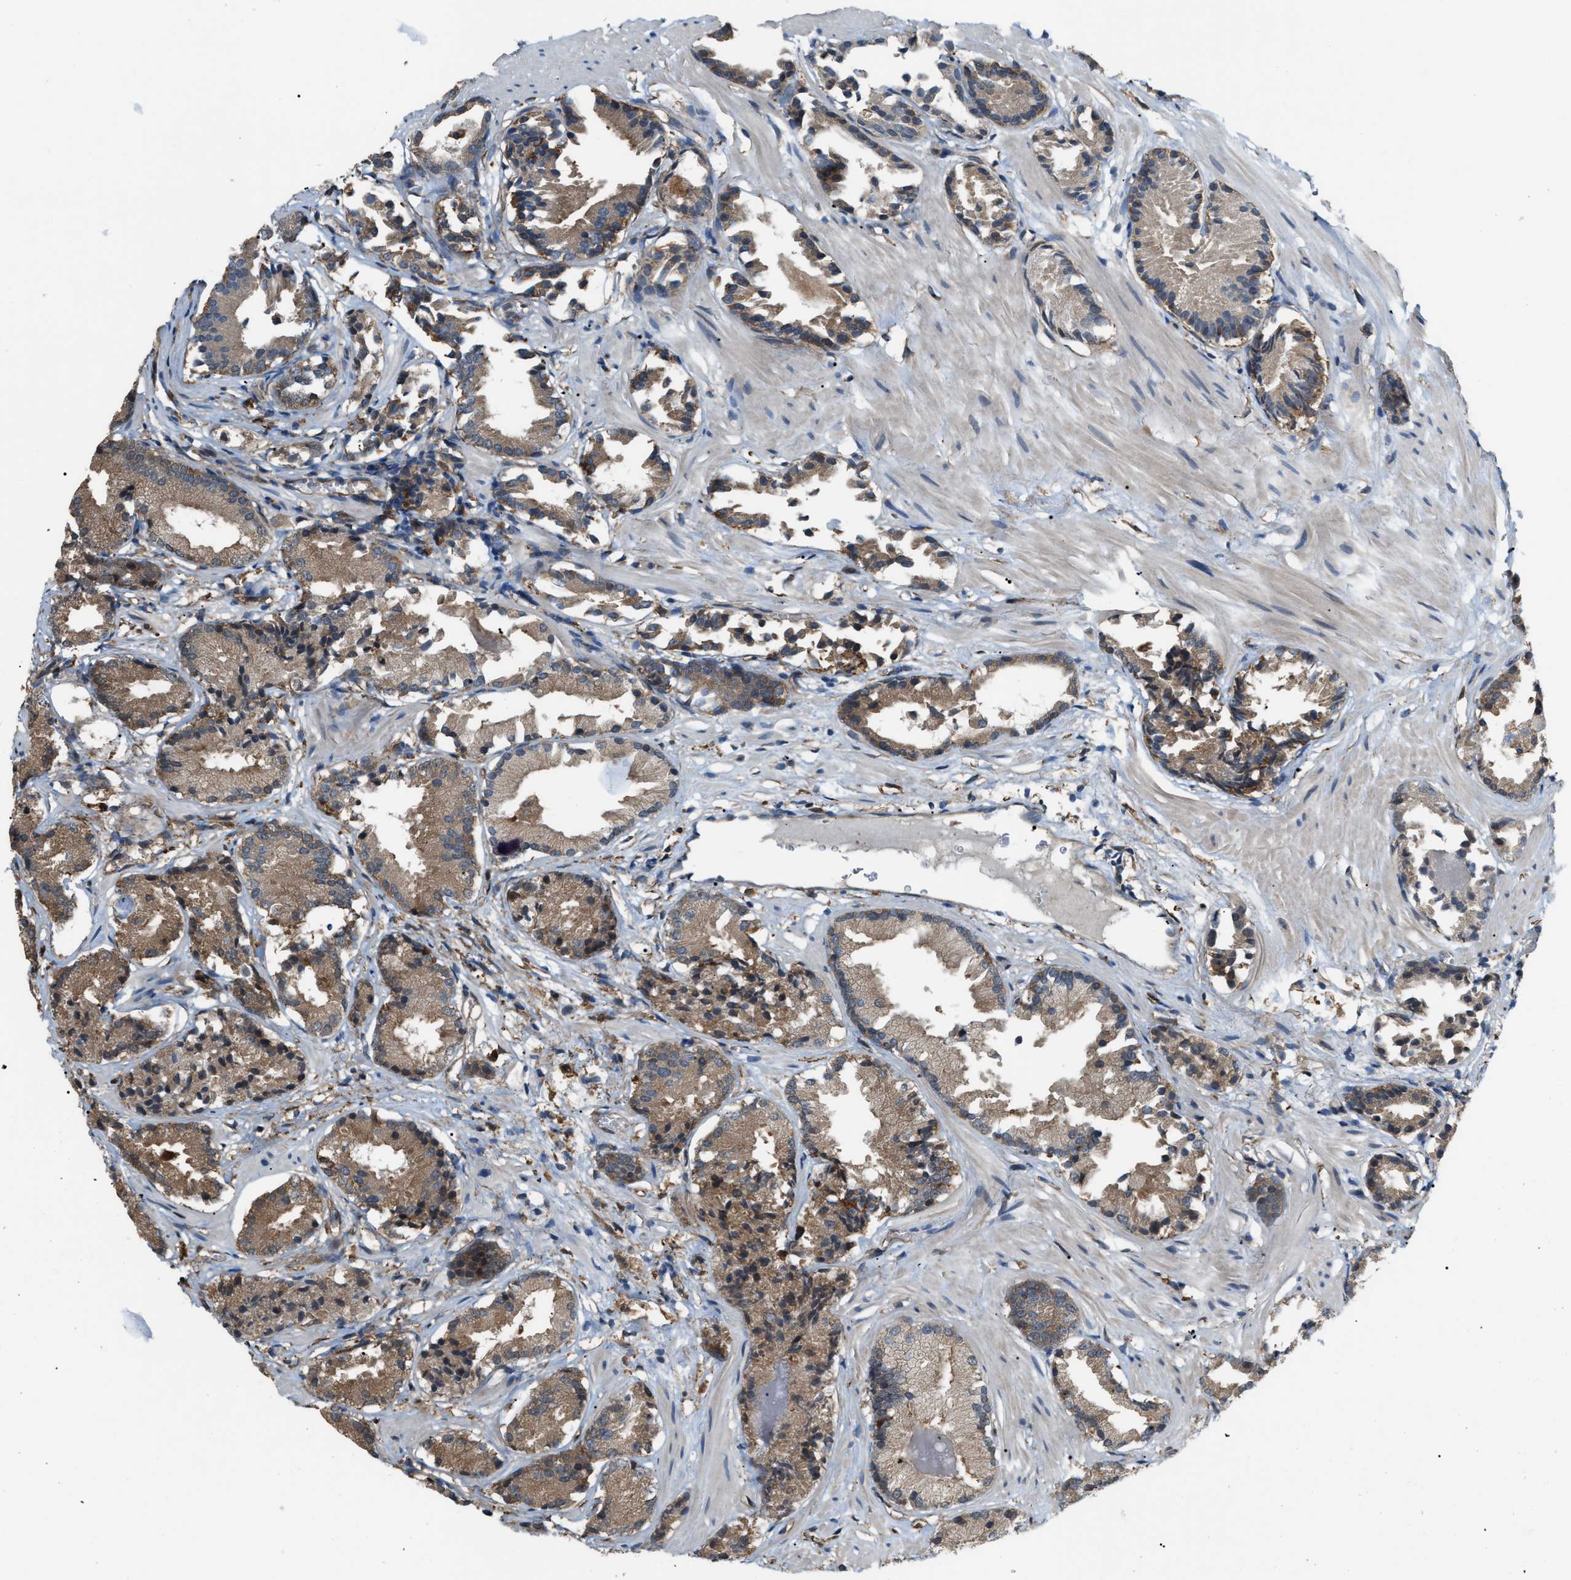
{"staining": {"intensity": "strong", "quantity": ">75%", "location": "cytoplasmic/membranous"}, "tissue": "prostate cancer", "cell_type": "Tumor cells", "image_type": "cancer", "snomed": [{"axis": "morphology", "description": "Adenocarcinoma, Low grade"}, {"axis": "topography", "description": "Prostate"}], "caption": "Prostate cancer stained with immunohistochemistry reveals strong cytoplasmic/membranous staining in about >75% of tumor cells.", "gene": "PICALM", "patient": {"sex": "male", "age": 51}}